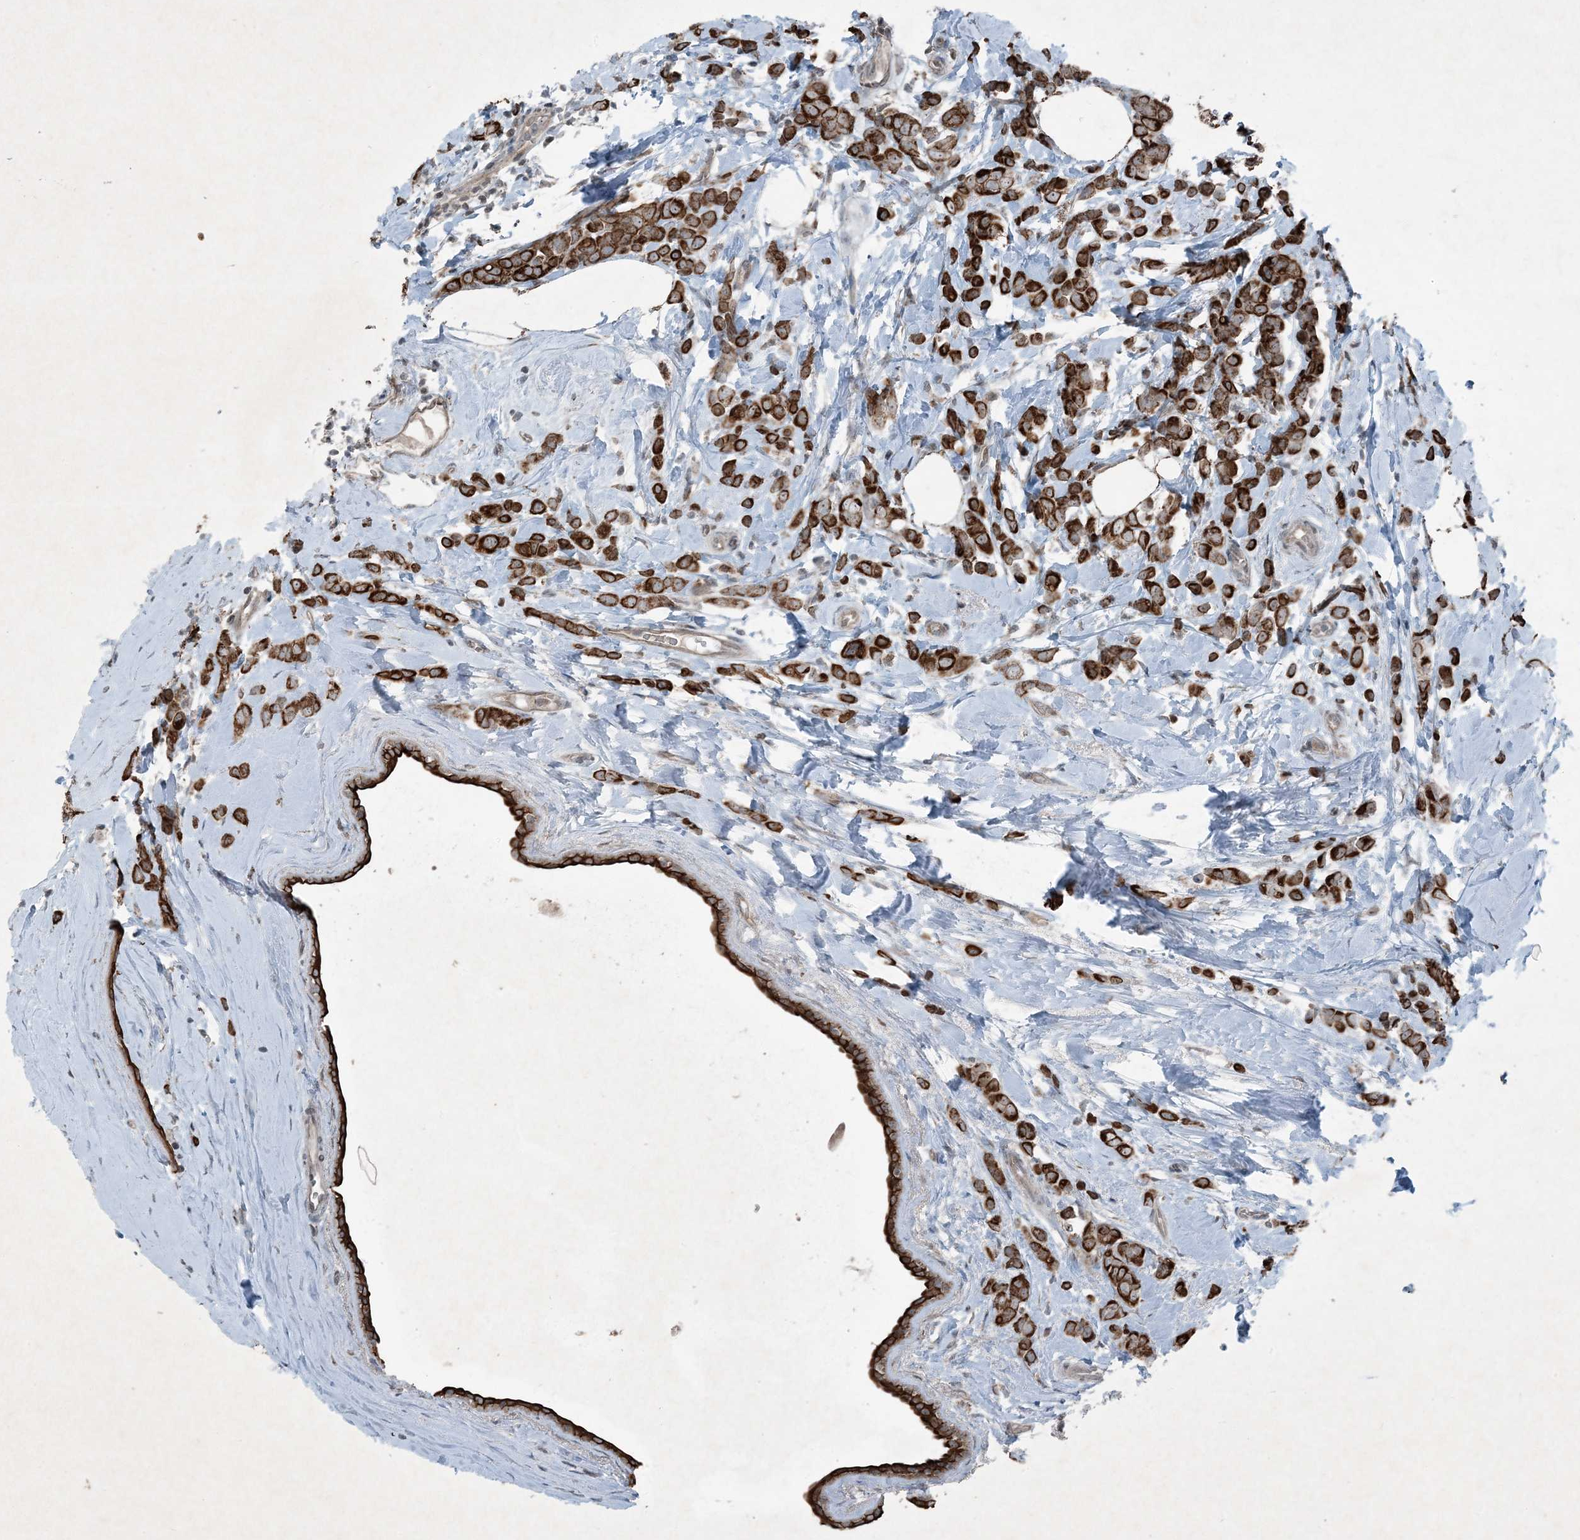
{"staining": {"intensity": "strong", "quantity": ">75%", "location": "cytoplasmic/membranous"}, "tissue": "breast cancer", "cell_type": "Tumor cells", "image_type": "cancer", "snomed": [{"axis": "morphology", "description": "Lobular carcinoma"}, {"axis": "topography", "description": "Breast"}], "caption": "Brown immunohistochemical staining in human breast lobular carcinoma shows strong cytoplasmic/membranous staining in approximately >75% of tumor cells. The staining was performed using DAB (3,3'-diaminobenzidine) to visualize the protein expression in brown, while the nuclei were stained in blue with hematoxylin (Magnification: 20x).", "gene": "PC", "patient": {"sex": "female", "age": 47}}